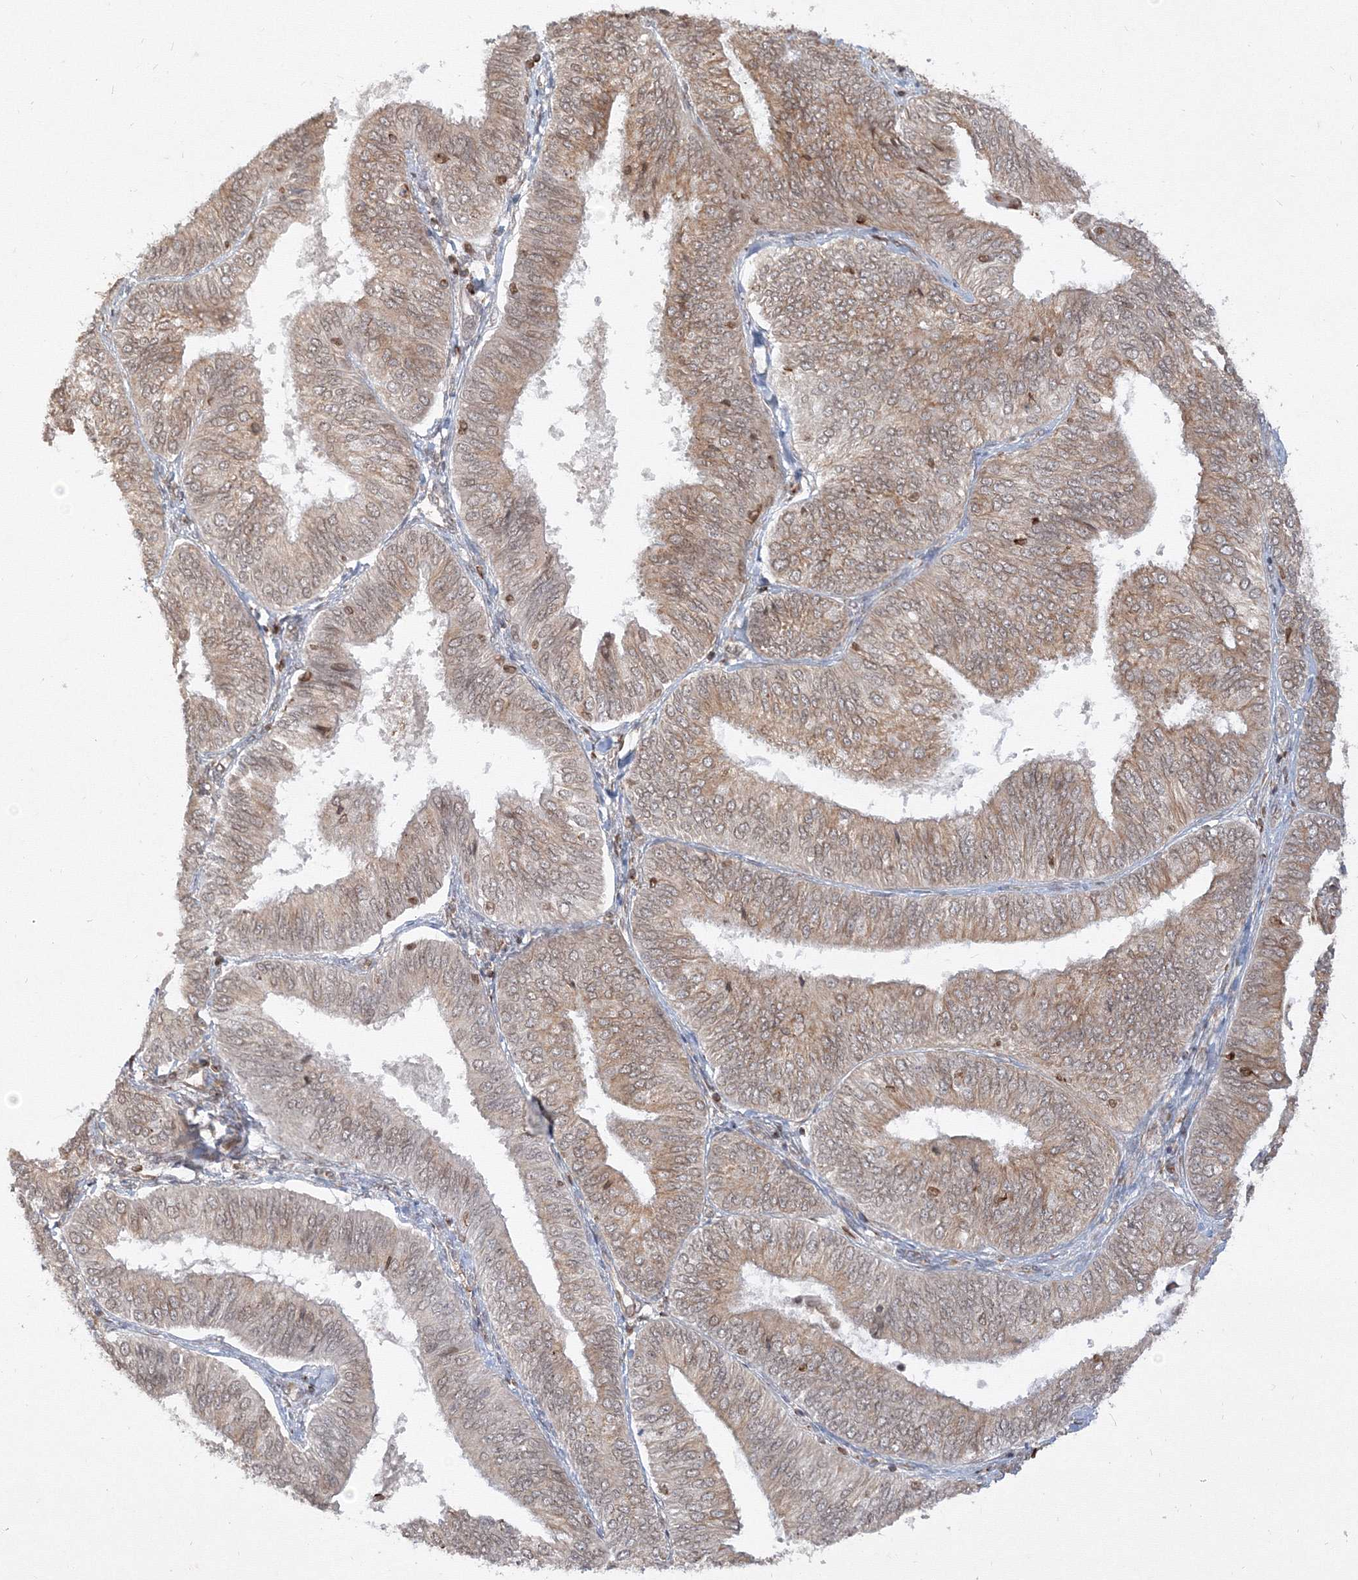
{"staining": {"intensity": "weak", "quantity": ">75%", "location": "cytoplasmic/membranous"}, "tissue": "endometrial cancer", "cell_type": "Tumor cells", "image_type": "cancer", "snomed": [{"axis": "morphology", "description": "Adenocarcinoma, NOS"}, {"axis": "topography", "description": "Endometrium"}], "caption": "The photomicrograph reveals immunohistochemical staining of adenocarcinoma (endometrial). There is weak cytoplasmic/membranous staining is present in about >75% of tumor cells. (Stains: DAB (3,3'-diaminobenzidine) in brown, nuclei in blue, Microscopy: brightfield microscopy at high magnification).", "gene": "TMEM50B", "patient": {"sex": "female", "age": 58}}